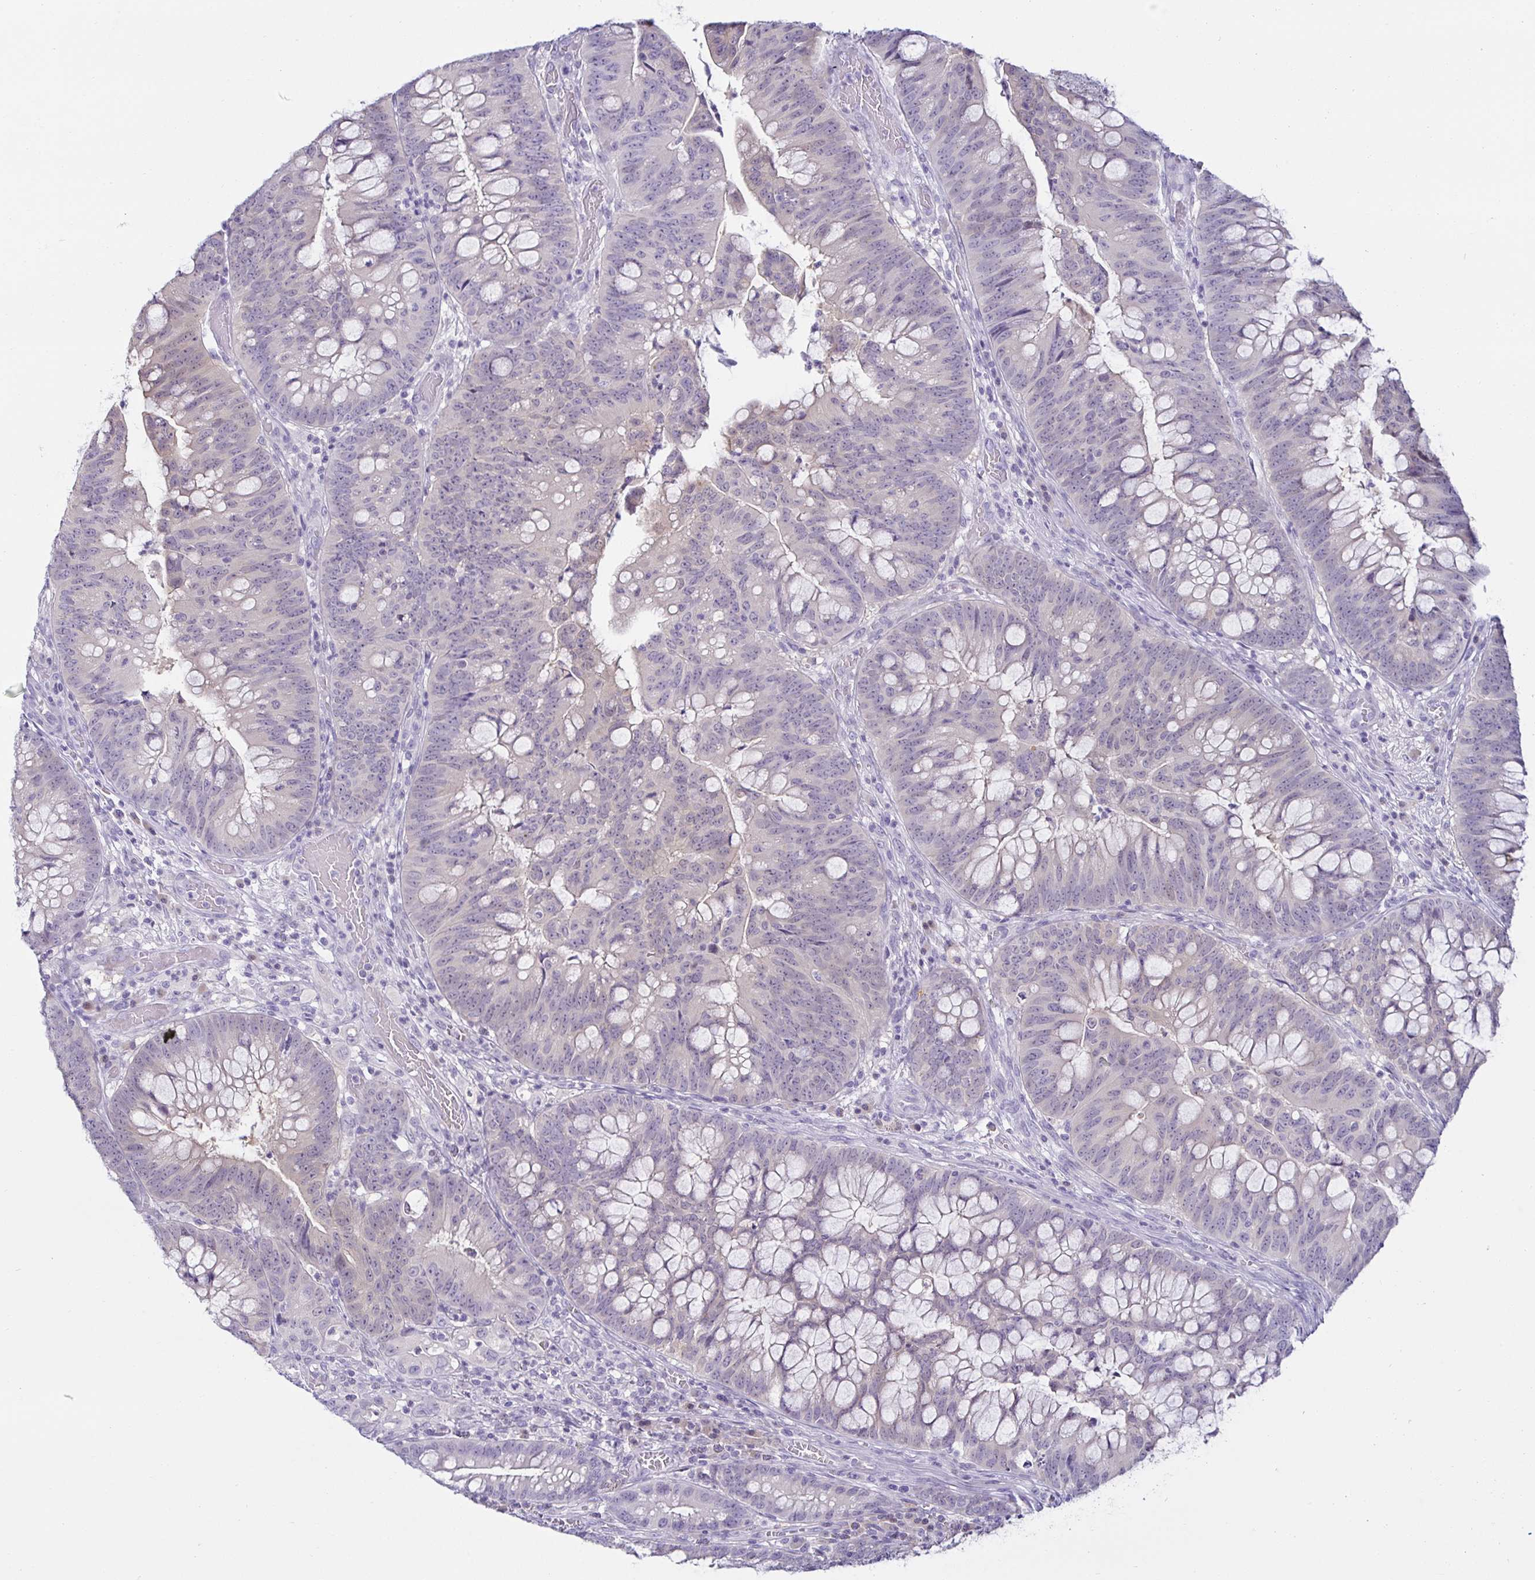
{"staining": {"intensity": "negative", "quantity": "none", "location": "none"}, "tissue": "colorectal cancer", "cell_type": "Tumor cells", "image_type": "cancer", "snomed": [{"axis": "morphology", "description": "Adenocarcinoma, NOS"}, {"axis": "topography", "description": "Colon"}], "caption": "Tumor cells show no significant protein expression in colorectal cancer. (Stains: DAB immunohistochemistry with hematoxylin counter stain, Microscopy: brightfield microscopy at high magnification).", "gene": "MON2", "patient": {"sex": "male", "age": 62}}